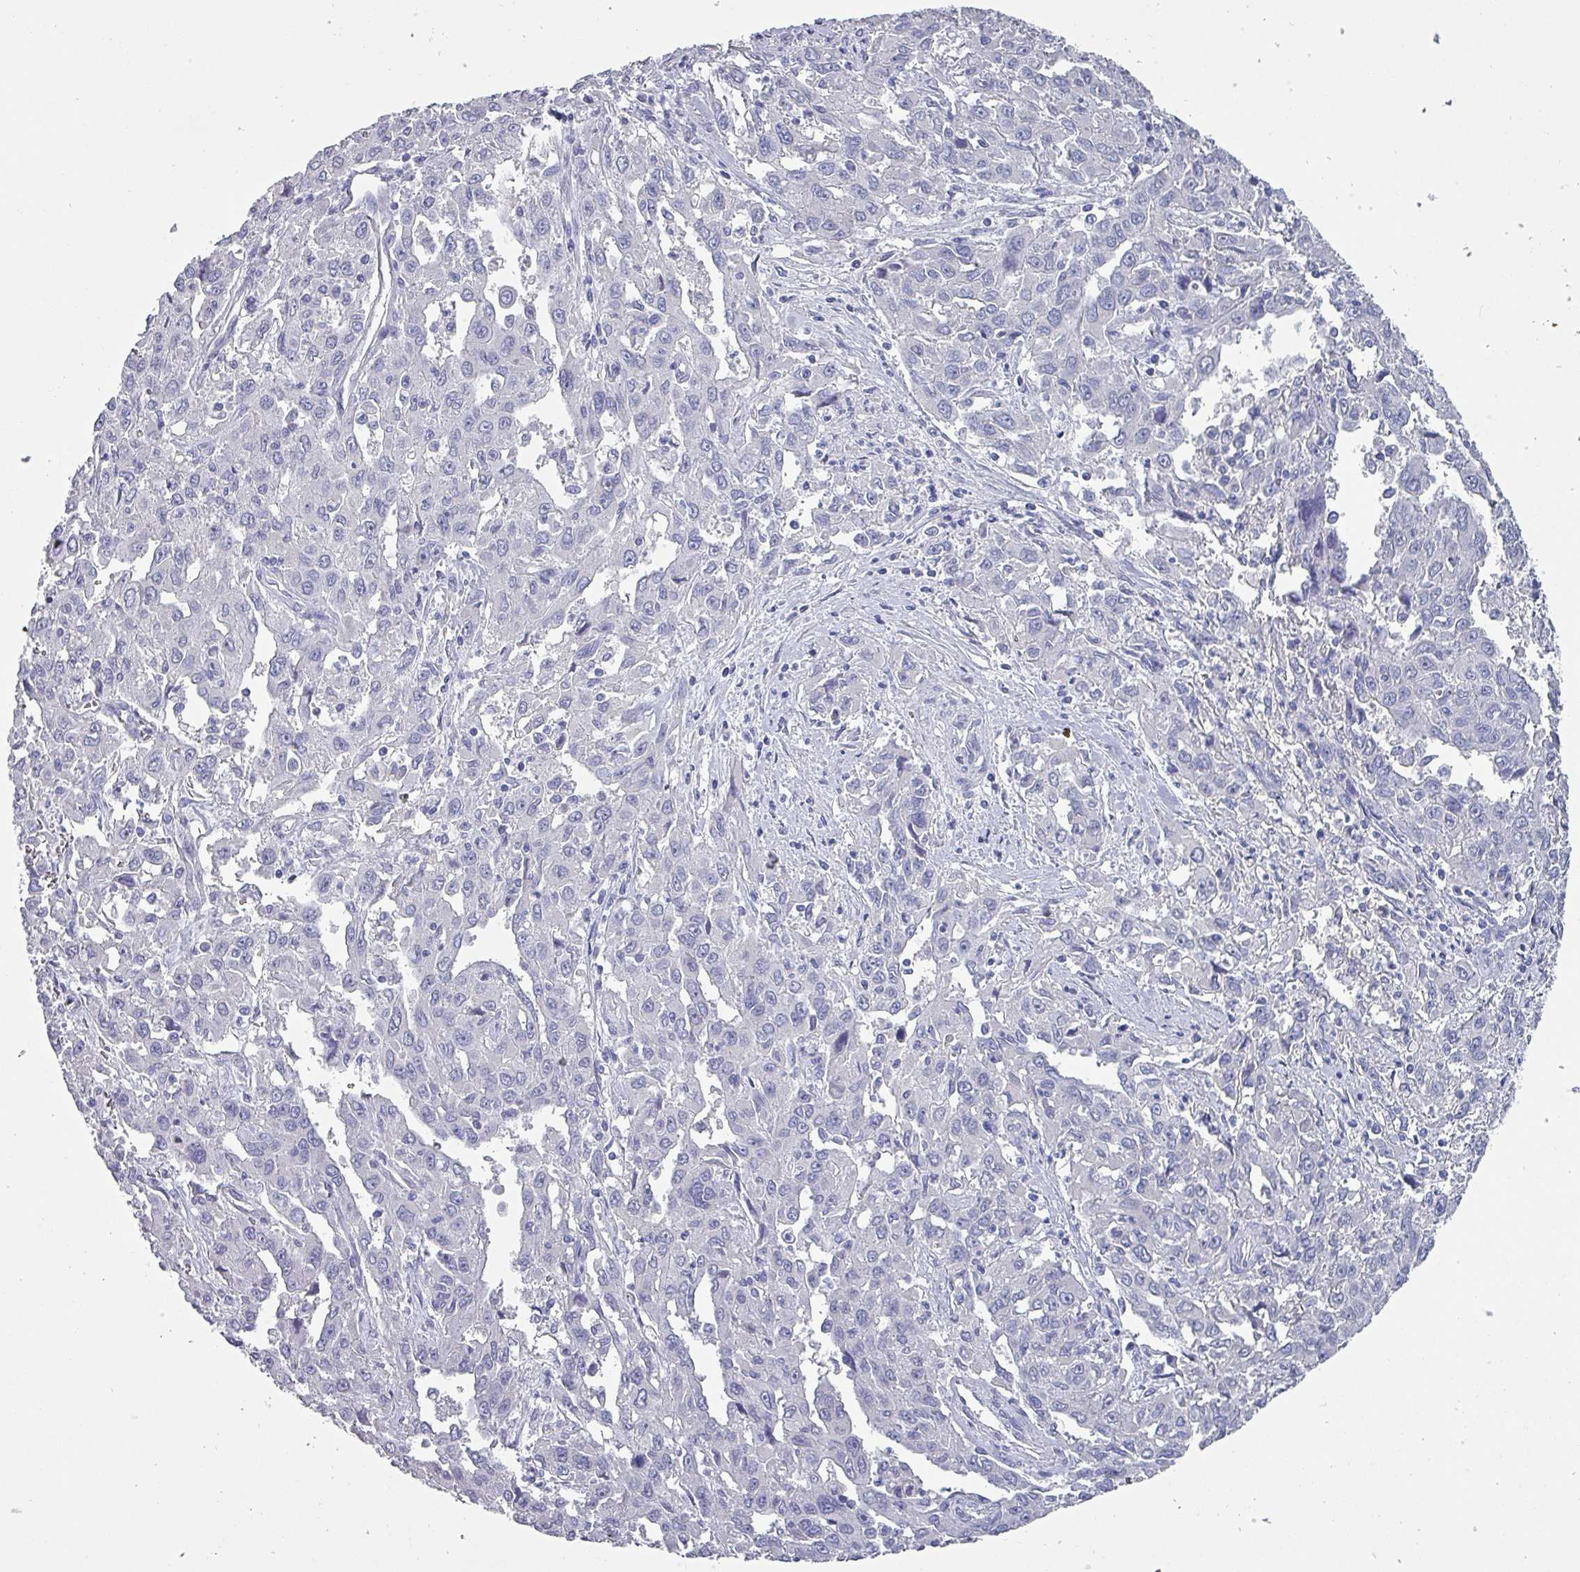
{"staining": {"intensity": "negative", "quantity": "none", "location": "none"}, "tissue": "liver cancer", "cell_type": "Tumor cells", "image_type": "cancer", "snomed": [{"axis": "morphology", "description": "Carcinoma, Hepatocellular, NOS"}, {"axis": "topography", "description": "Liver"}], "caption": "Tumor cells show no significant protein positivity in hepatocellular carcinoma (liver).", "gene": "INS-IGF2", "patient": {"sex": "male", "age": 63}}